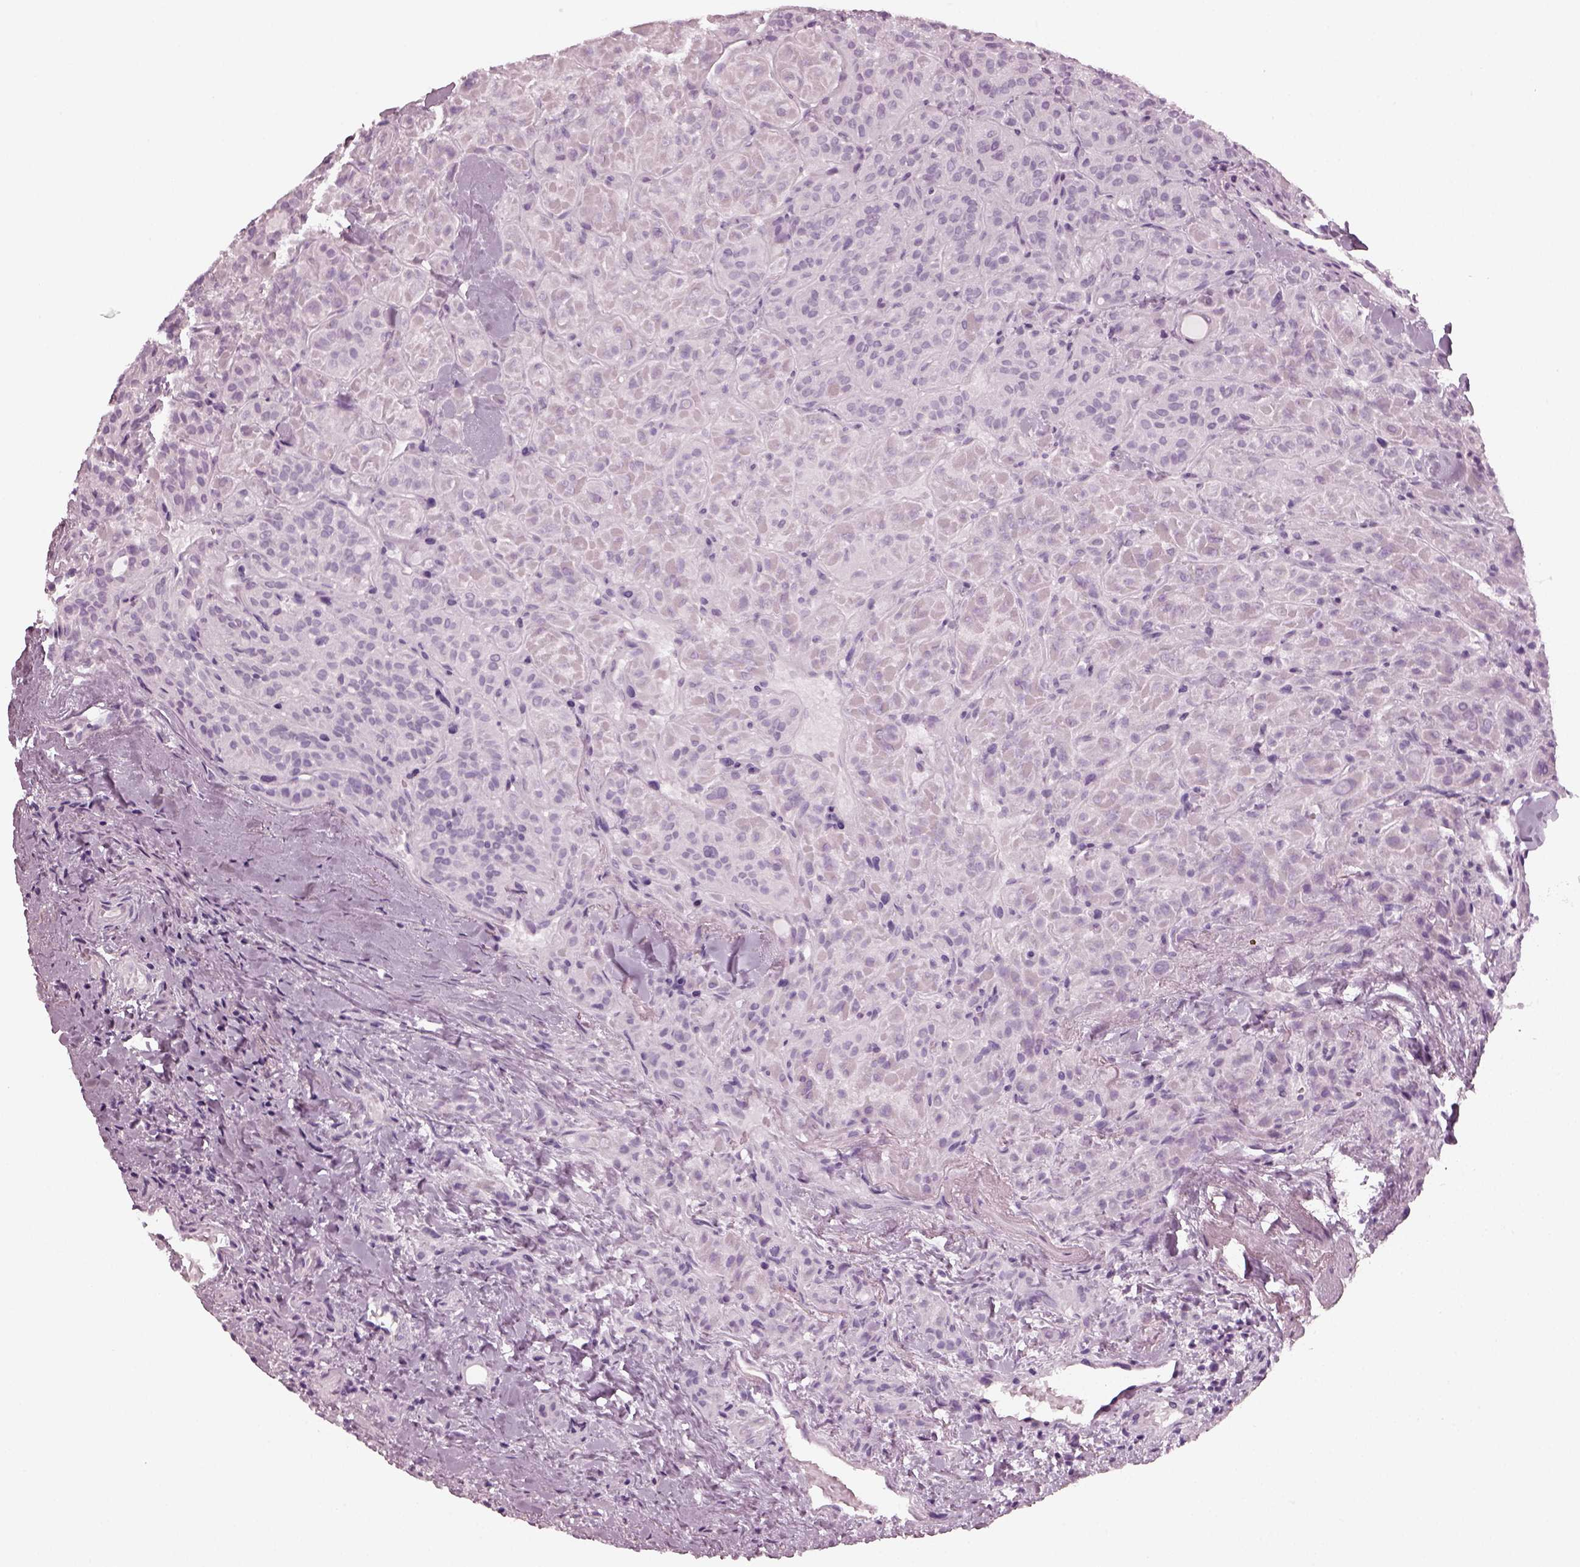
{"staining": {"intensity": "negative", "quantity": "none", "location": "none"}, "tissue": "thyroid cancer", "cell_type": "Tumor cells", "image_type": "cancer", "snomed": [{"axis": "morphology", "description": "Papillary adenocarcinoma, NOS"}, {"axis": "topography", "description": "Thyroid gland"}], "caption": "Tumor cells show no significant expression in thyroid cancer (papillary adenocarcinoma). (DAB immunohistochemistry visualized using brightfield microscopy, high magnification).", "gene": "RCVRN", "patient": {"sex": "female", "age": 45}}